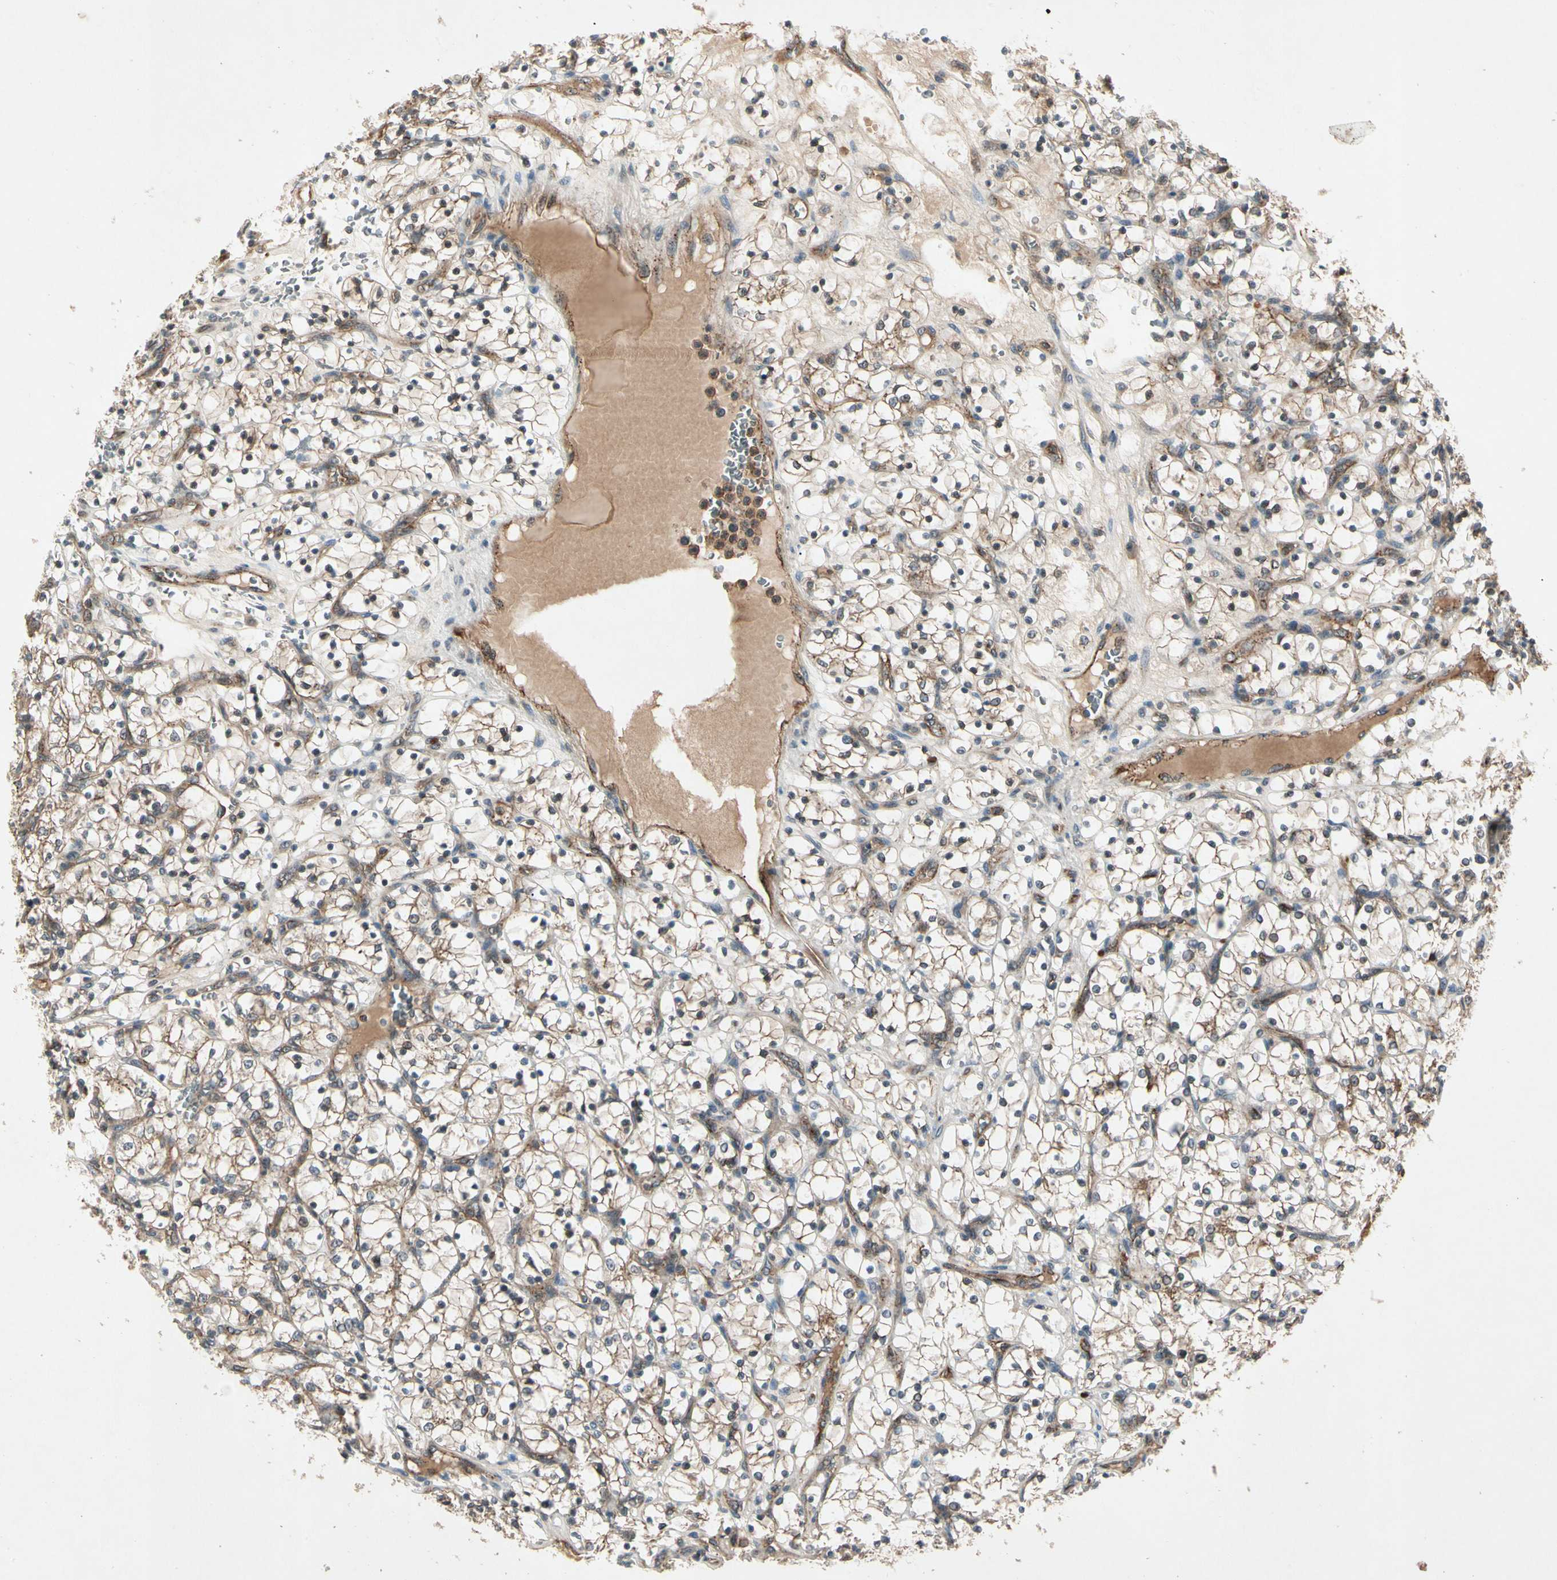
{"staining": {"intensity": "weak", "quantity": "25%-75%", "location": "cytoplasmic/membranous"}, "tissue": "renal cancer", "cell_type": "Tumor cells", "image_type": "cancer", "snomed": [{"axis": "morphology", "description": "Adenocarcinoma, NOS"}, {"axis": "topography", "description": "Kidney"}], "caption": "Renal cancer tissue reveals weak cytoplasmic/membranous expression in approximately 25%-75% of tumor cells", "gene": "FLOT1", "patient": {"sex": "female", "age": 69}}